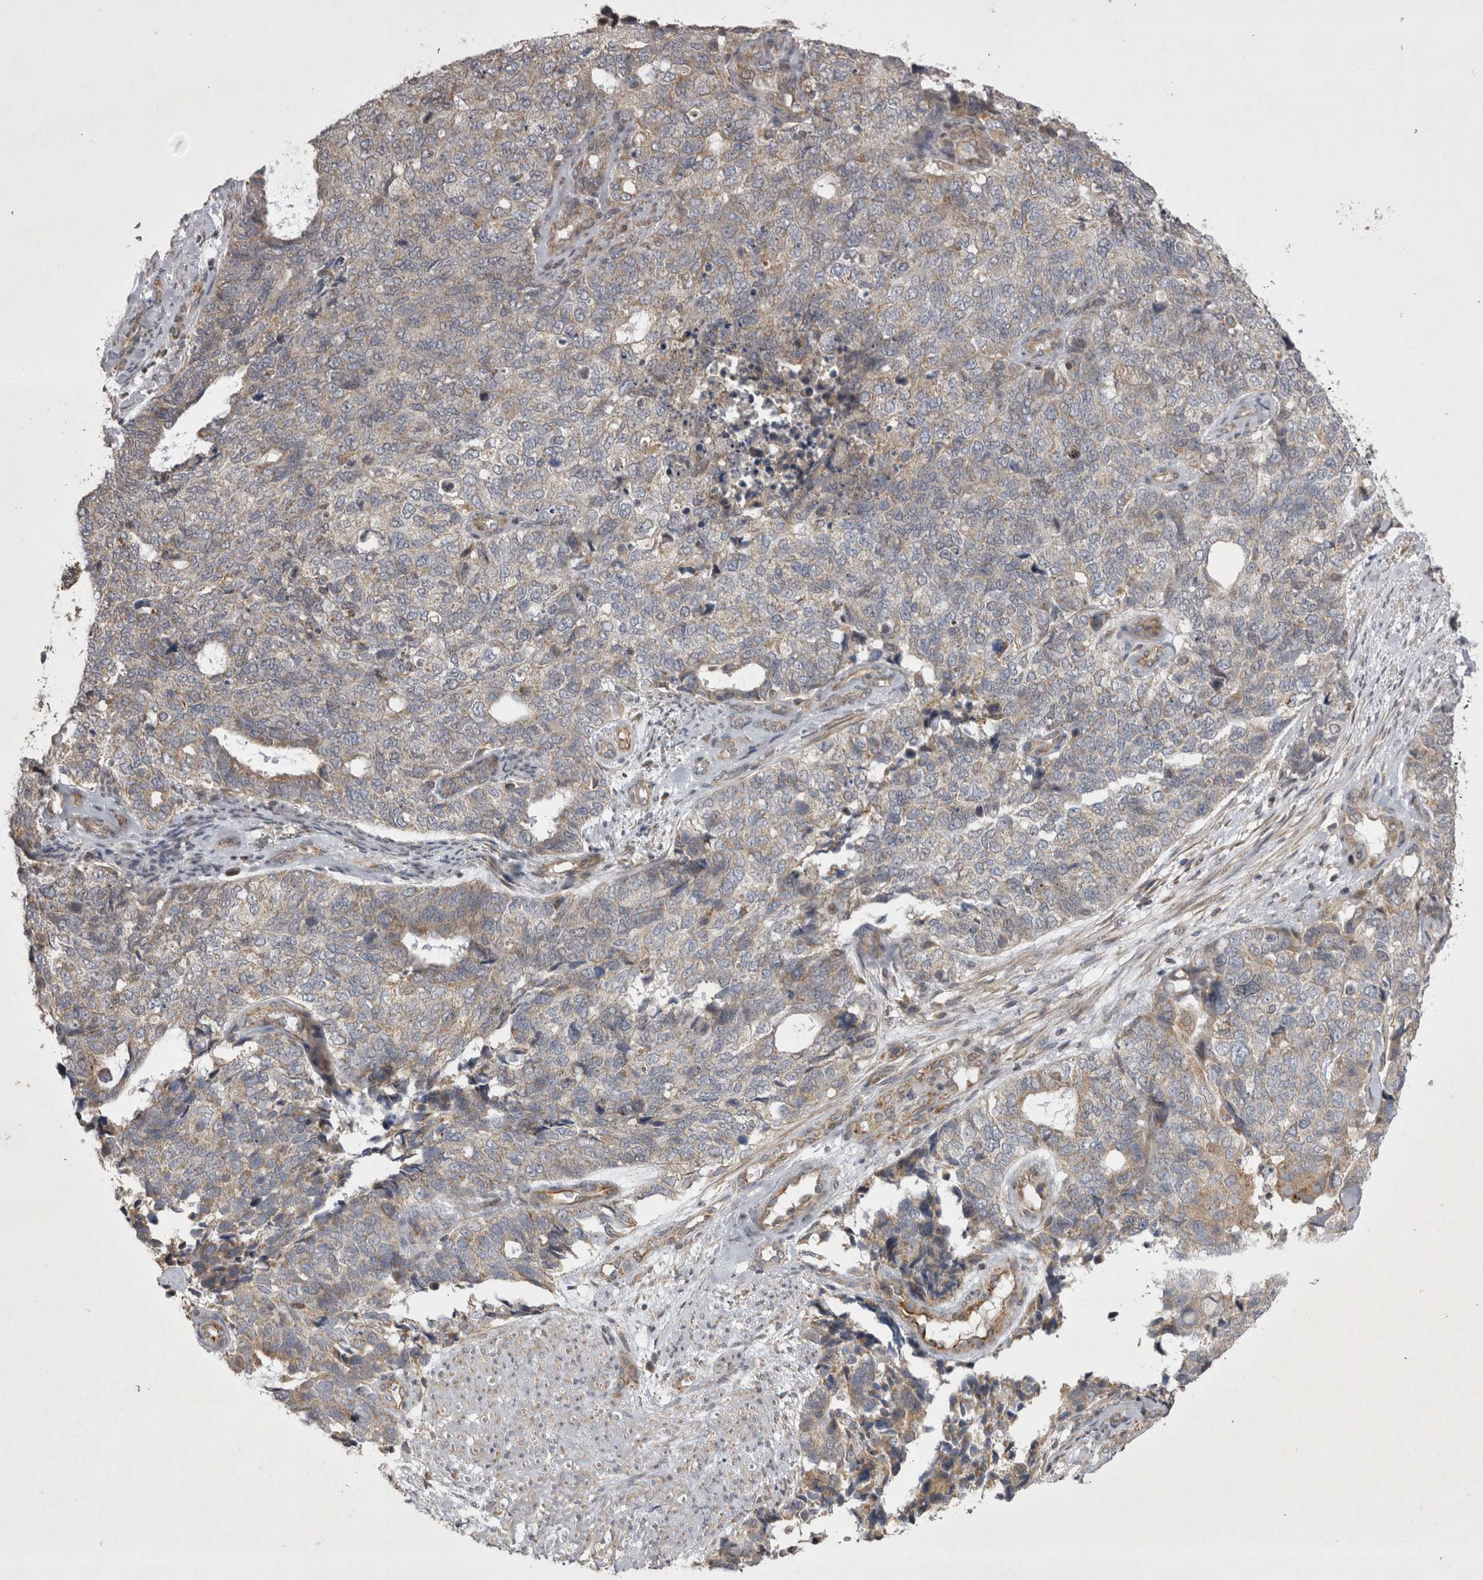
{"staining": {"intensity": "weak", "quantity": "<25%", "location": "cytoplasmic/membranous"}, "tissue": "cervical cancer", "cell_type": "Tumor cells", "image_type": "cancer", "snomed": [{"axis": "morphology", "description": "Squamous cell carcinoma, NOS"}, {"axis": "topography", "description": "Cervix"}], "caption": "Immunohistochemical staining of squamous cell carcinoma (cervical) shows no significant expression in tumor cells.", "gene": "TSPOAP1", "patient": {"sex": "female", "age": 63}}